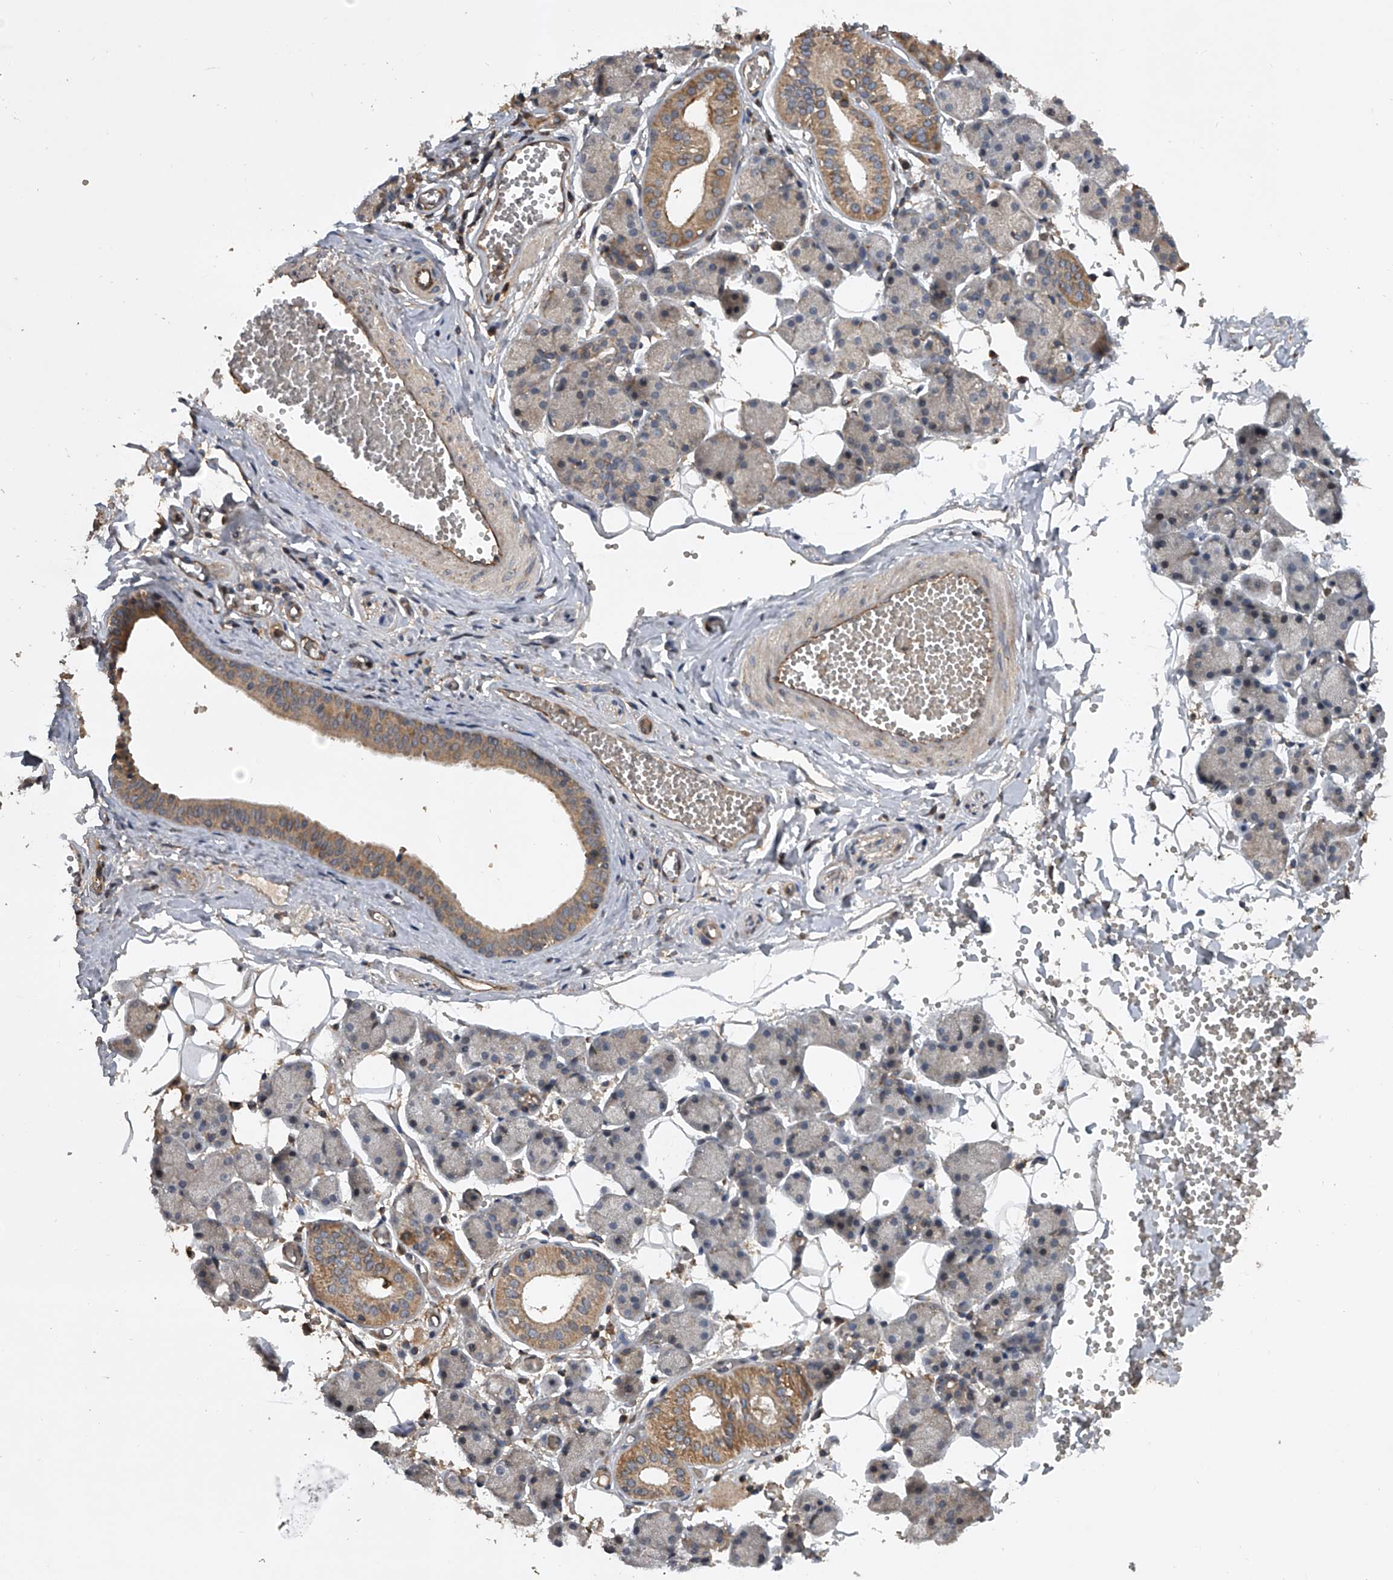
{"staining": {"intensity": "moderate", "quantity": "<25%", "location": "cytoplasmic/membranous"}, "tissue": "salivary gland", "cell_type": "Glandular cells", "image_type": "normal", "snomed": [{"axis": "morphology", "description": "Normal tissue, NOS"}, {"axis": "topography", "description": "Salivary gland"}], "caption": "Protein staining shows moderate cytoplasmic/membranous staining in approximately <25% of glandular cells in unremarkable salivary gland.", "gene": "NFS1", "patient": {"sex": "female", "age": 33}}